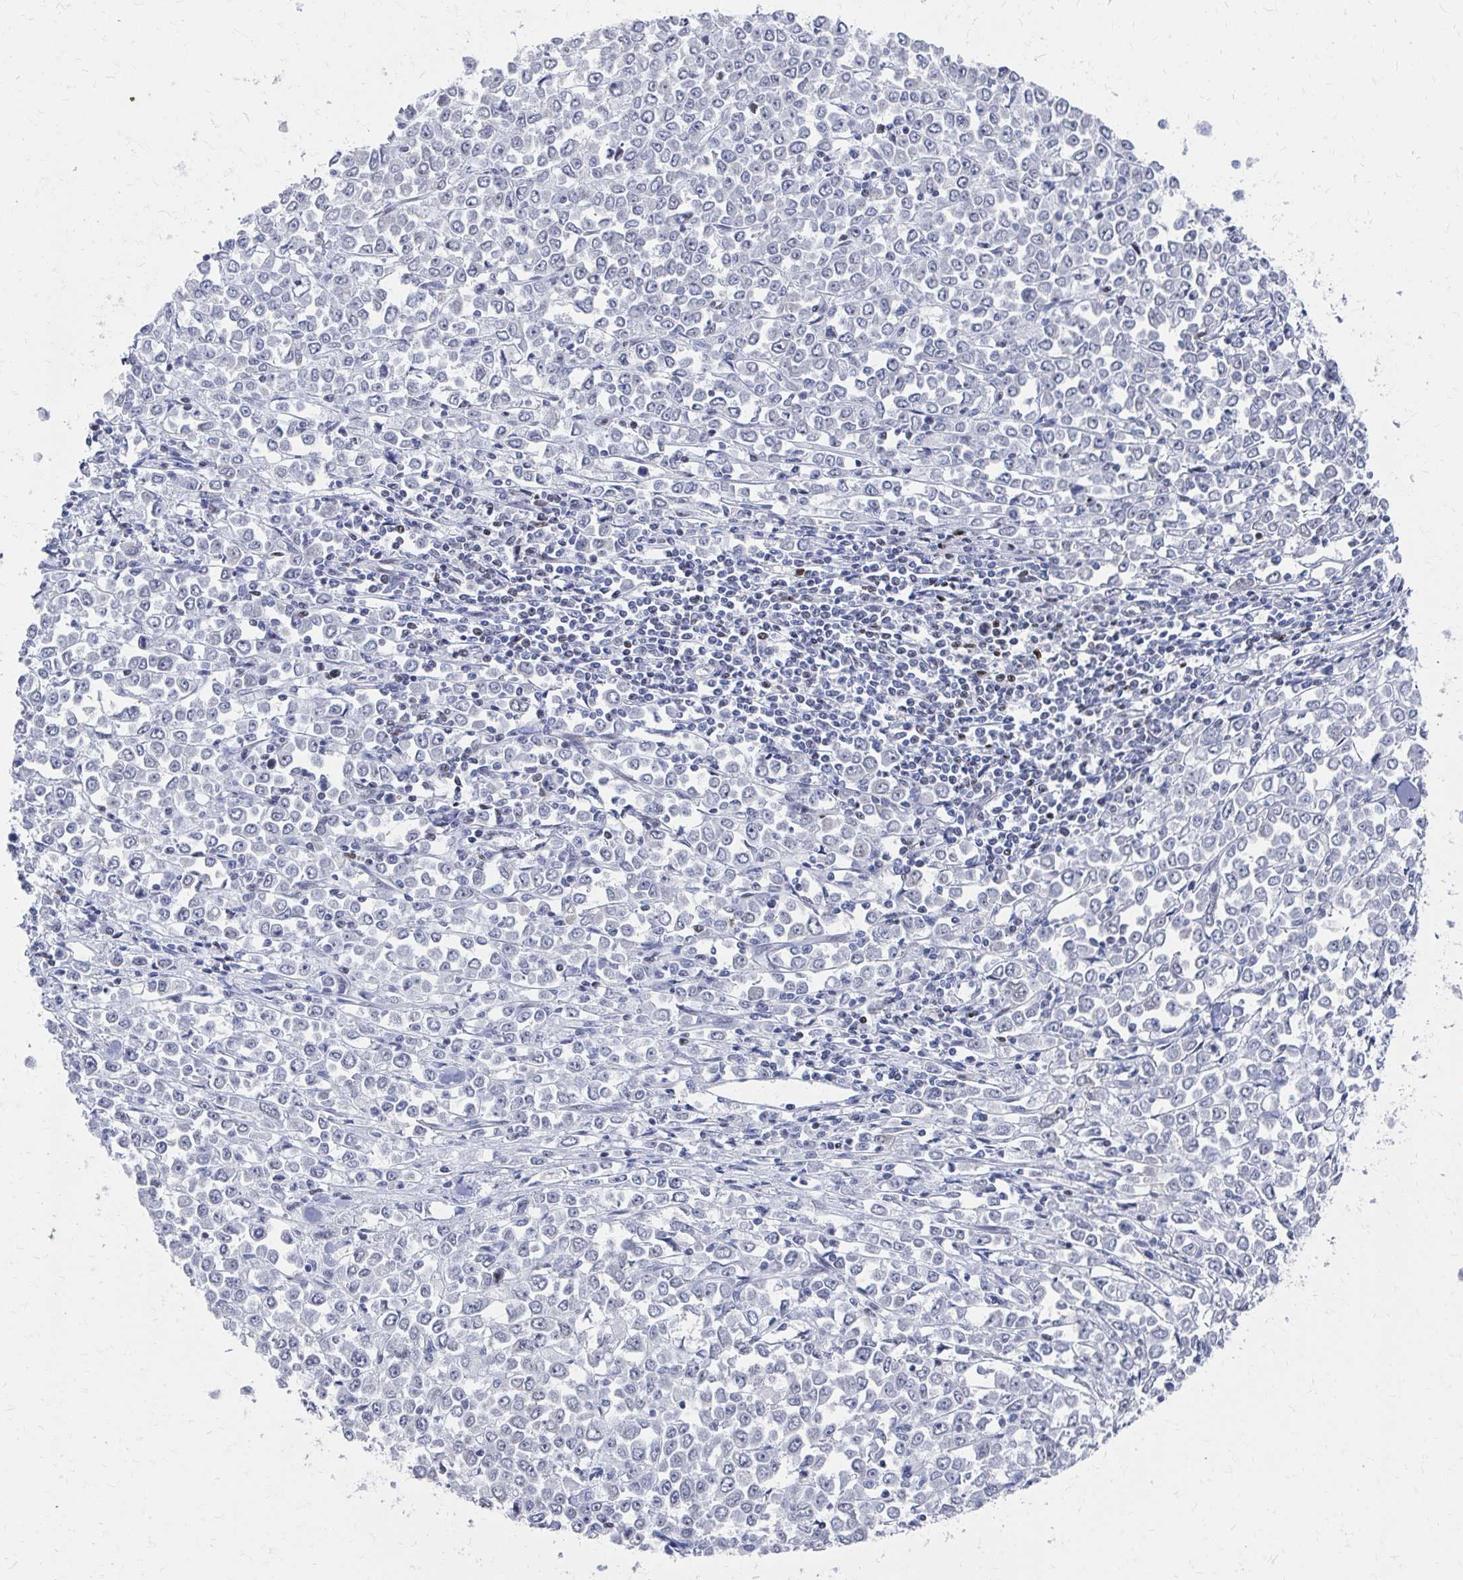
{"staining": {"intensity": "negative", "quantity": "none", "location": "none"}, "tissue": "stomach cancer", "cell_type": "Tumor cells", "image_type": "cancer", "snomed": [{"axis": "morphology", "description": "Adenocarcinoma, NOS"}, {"axis": "topography", "description": "Stomach, upper"}], "caption": "There is no significant positivity in tumor cells of stomach cancer (adenocarcinoma). Brightfield microscopy of immunohistochemistry (IHC) stained with DAB (3,3'-diaminobenzidine) (brown) and hematoxylin (blue), captured at high magnification.", "gene": "CDIN1", "patient": {"sex": "male", "age": 70}}